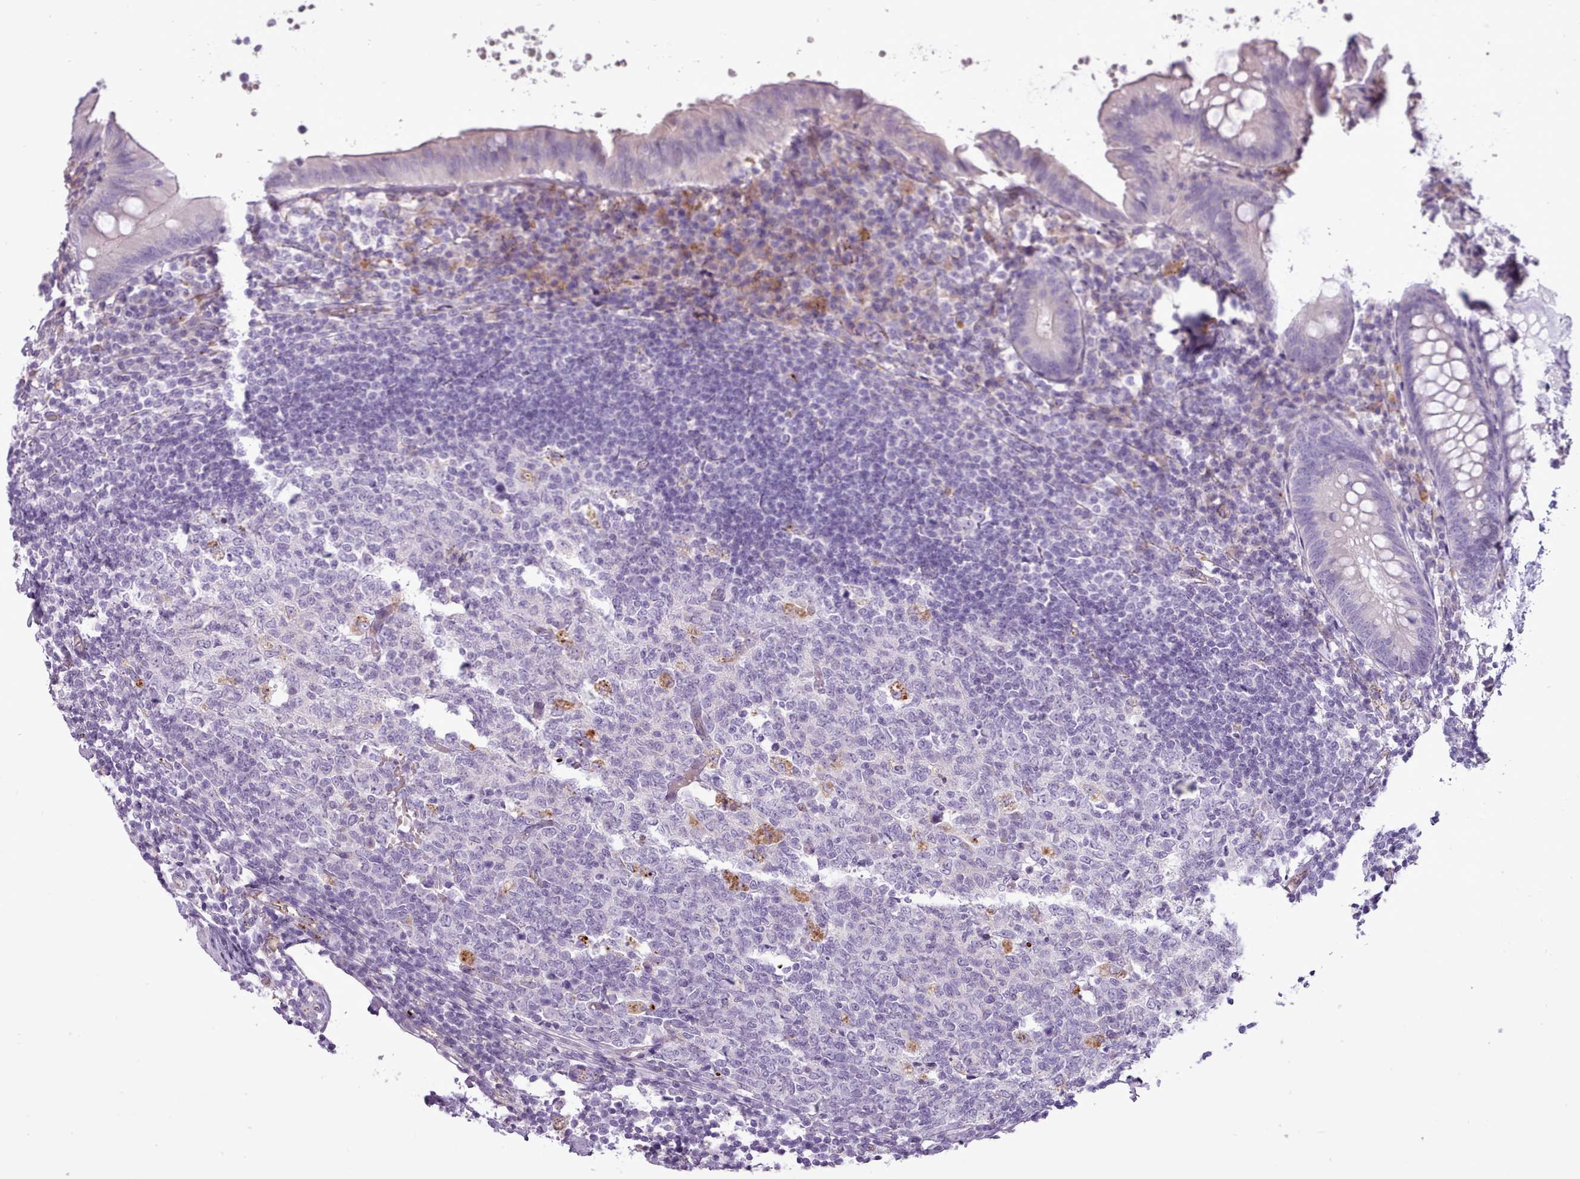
{"staining": {"intensity": "negative", "quantity": "none", "location": "none"}, "tissue": "appendix", "cell_type": "Glandular cells", "image_type": "normal", "snomed": [{"axis": "morphology", "description": "Normal tissue, NOS"}, {"axis": "topography", "description": "Appendix"}], "caption": "Immunohistochemistry (IHC) of normal appendix shows no staining in glandular cells.", "gene": "ATRAID", "patient": {"sex": "female", "age": 54}}